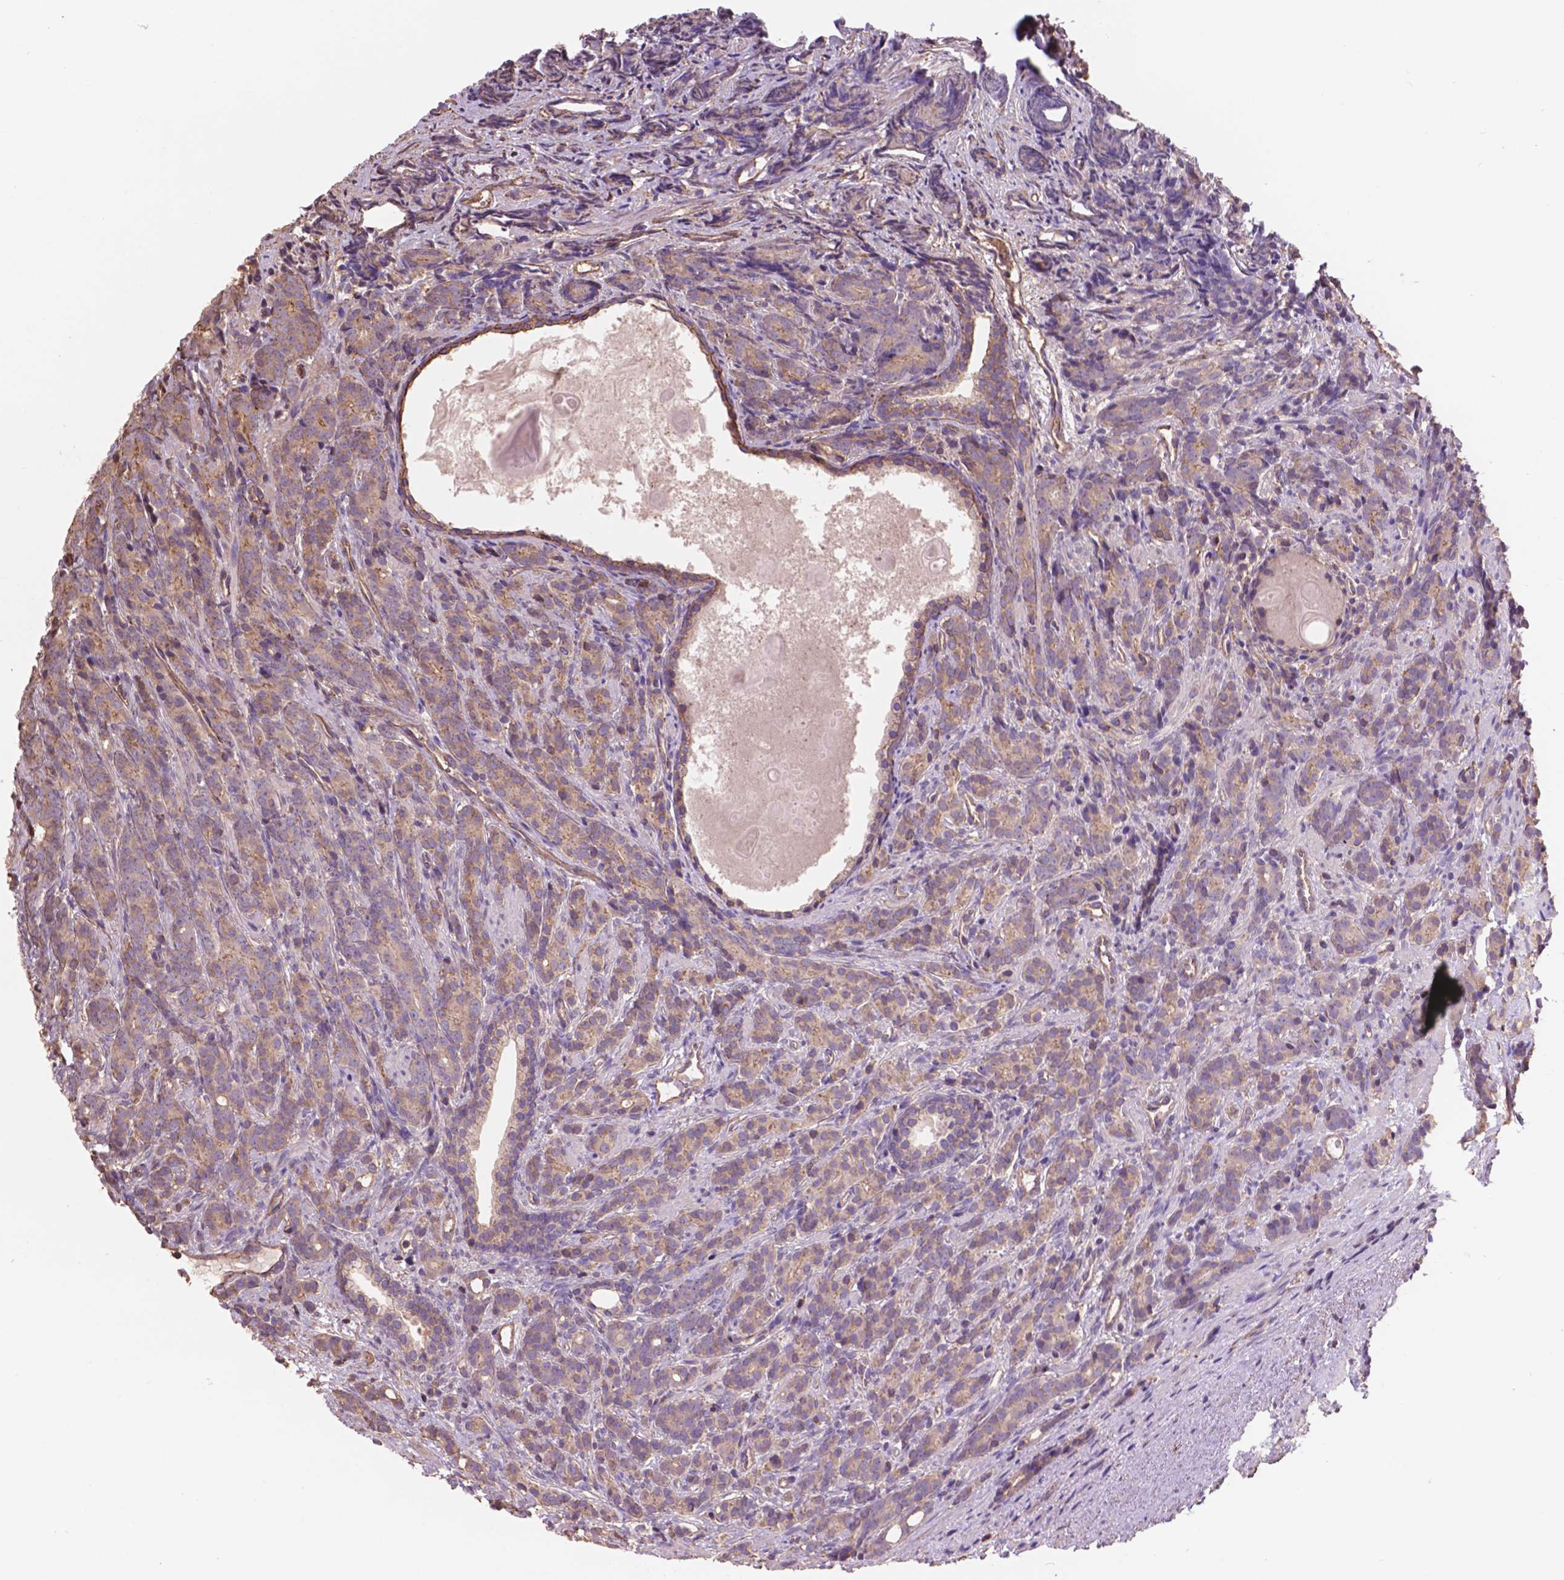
{"staining": {"intensity": "weak", "quantity": ">75%", "location": "cytoplasmic/membranous"}, "tissue": "prostate cancer", "cell_type": "Tumor cells", "image_type": "cancer", "snomed": [{"axis": "morphology", "description": "Adenocarcinoma, High grade"}, {"axis": "topography", "description": "Prostate"}], "caption": "A photomicrograph of human prostate adenocarcinoma (high-grade) stained for a protein exhibits weak cytoplasmic/membranous brown staining in tumor cells.", "gene": "NIPA2", "patient": {"sex": "male", "age": 84}}